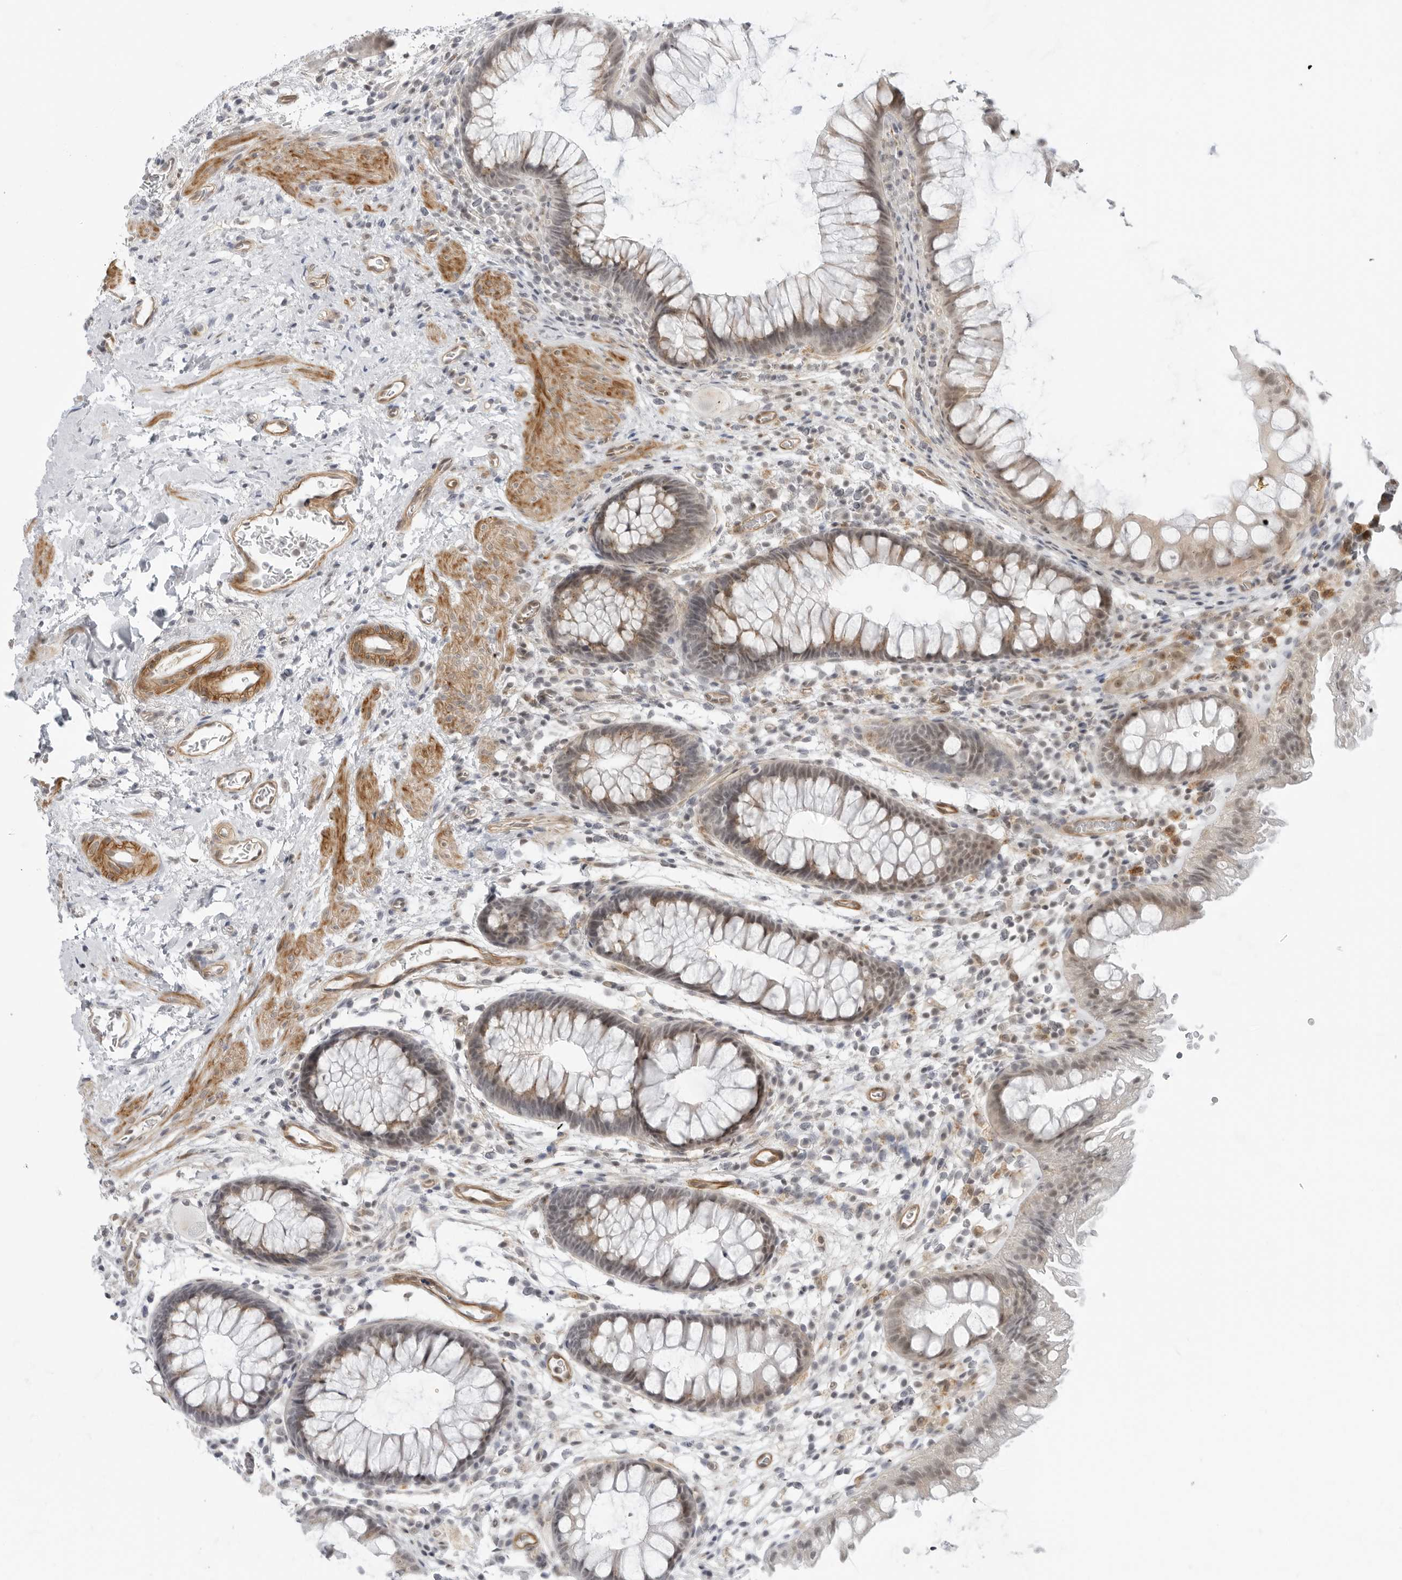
{"staining": {"intensity": "moderate", "quantity": ">75%", "location": "cytoplasmic/membranous"}, "tissue": "colon", "cell_type": "Endothelial cells", "image_type": "normal", "snomed": [{"axis": "morphology", "description": "Normal tissue, NOS"}, {"axis": "topography", "description": "Colon"}], "caption": "This is a micrograph of immunohistochemistry (IHC) staining of normal colon, which shows moderate positivity in the cytoplasmic/membranous of endothelial cells.", "gene": "SUGCT", "patient": {"sex": "female", "age": 62}}